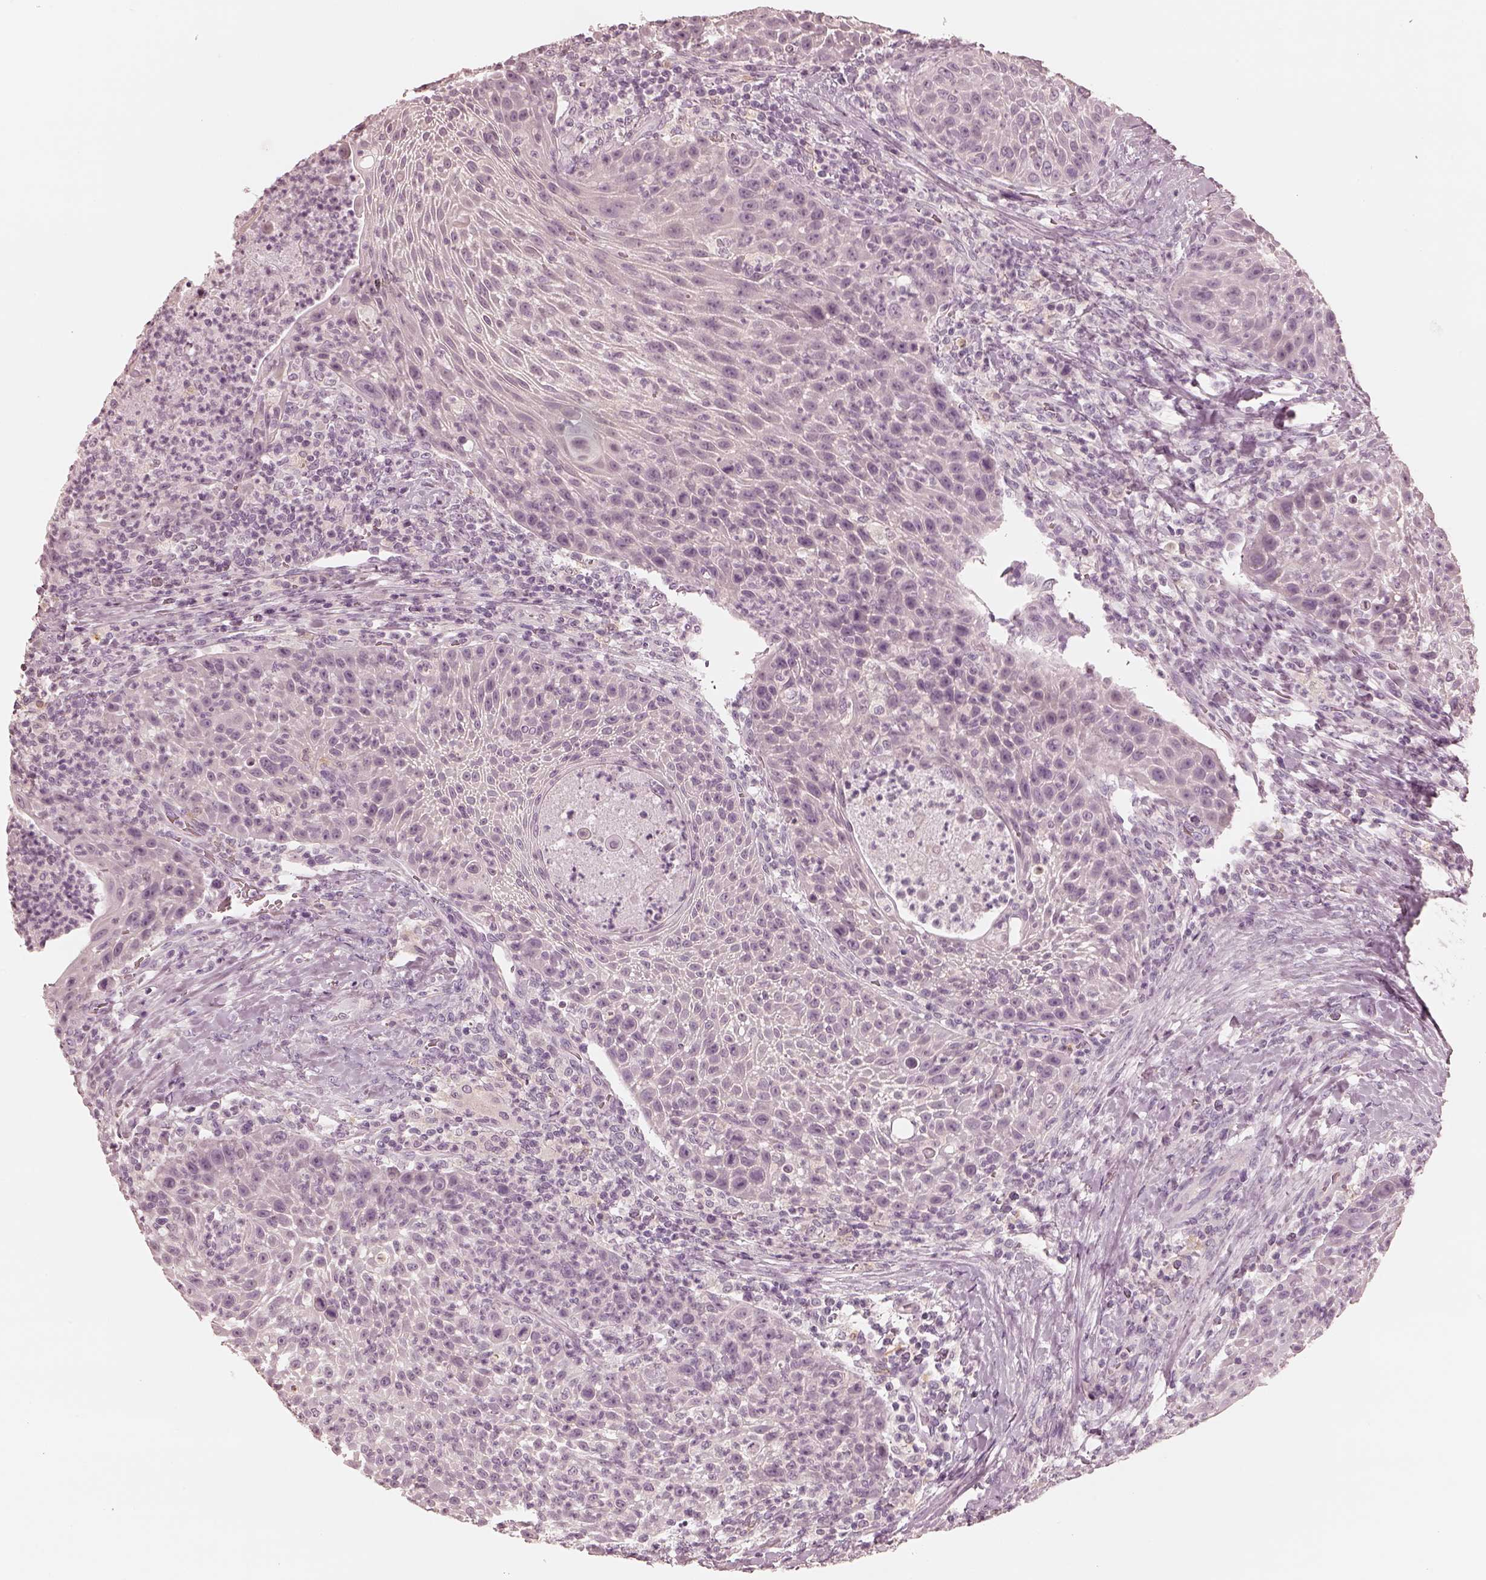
{"staining": {"intensity": "negative", "quantity": "none", "location": "none"}, "tissue": "head and neck cancer", "cell_type": "Tumor cells", "image_type": "cancer", "snomed": [{"axis": "morphology", "description": "Squamous cell carcinoma, NOS"}, {"axis": "topography", "description": "Head-Neck"}], "caption": "Immunohistochemistry of human head and neck cancer (squamous cell carcinoma) demonstrates no positivity in tumor cells.", "gene": "CALR3", "patient": {"sex": "male", "age": 69}}